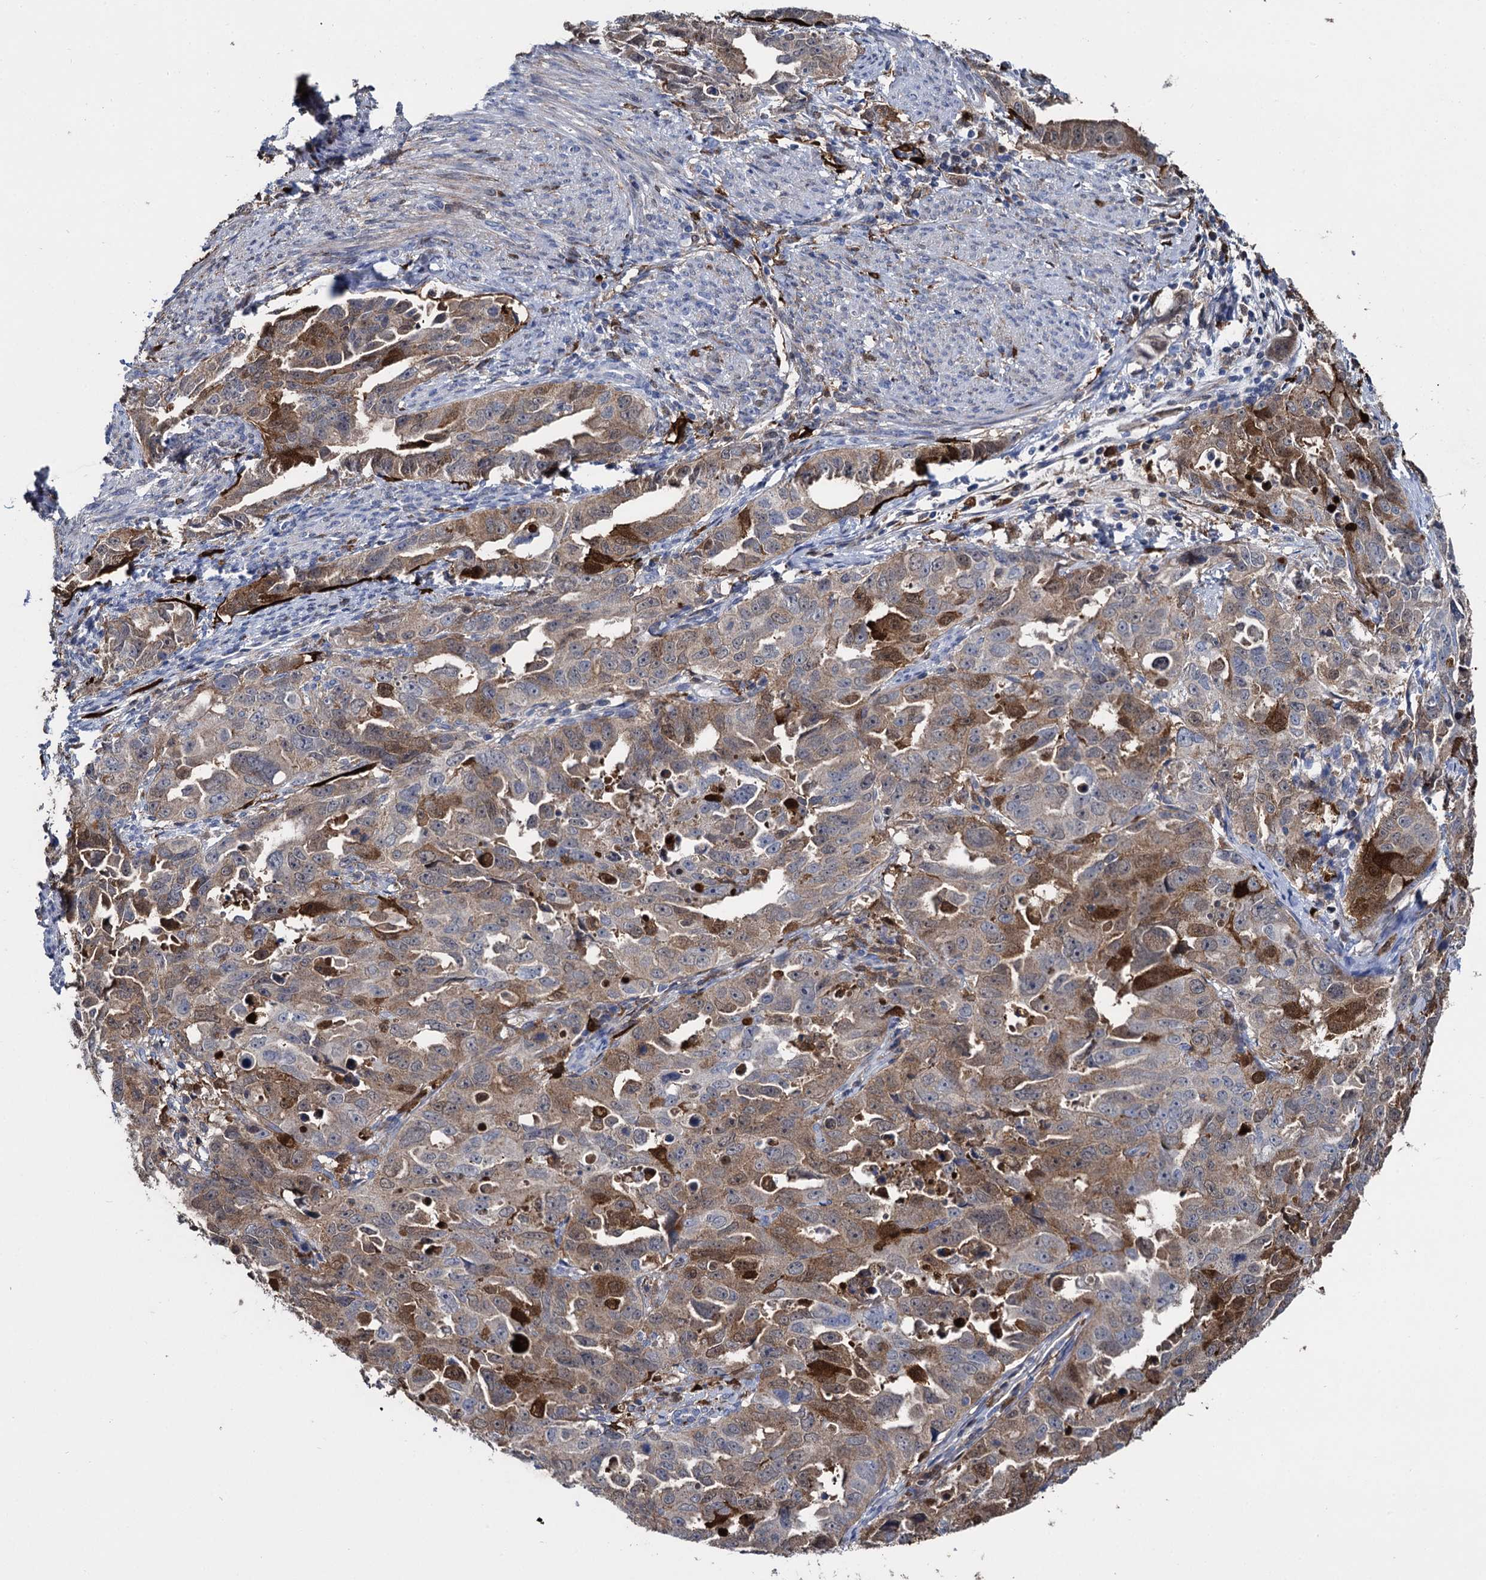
{"staining": {"intensity": "moderate", "quantity": "25%-75%", "location": "cytoplasmic/membranous,nuclear"}, "tissue": "endometrial cancer", "cell_type": "Tumor cells", "image_type": "cancer", "snomed": [{"axis": "morphology", "description": "Adenocarcinoma, NOS"}, {"axis": "topography", "description": "Endometrium"}], "caption": "Adenocarcinoma (endometrial) stained for a protein (brown) displays moderate cytoplasmic/membranous and nuclear positive positivity in approximately 25%-75% of tumor cells.", "gene": "FABP5", "patient": {"sex": "female", "age": 65}}